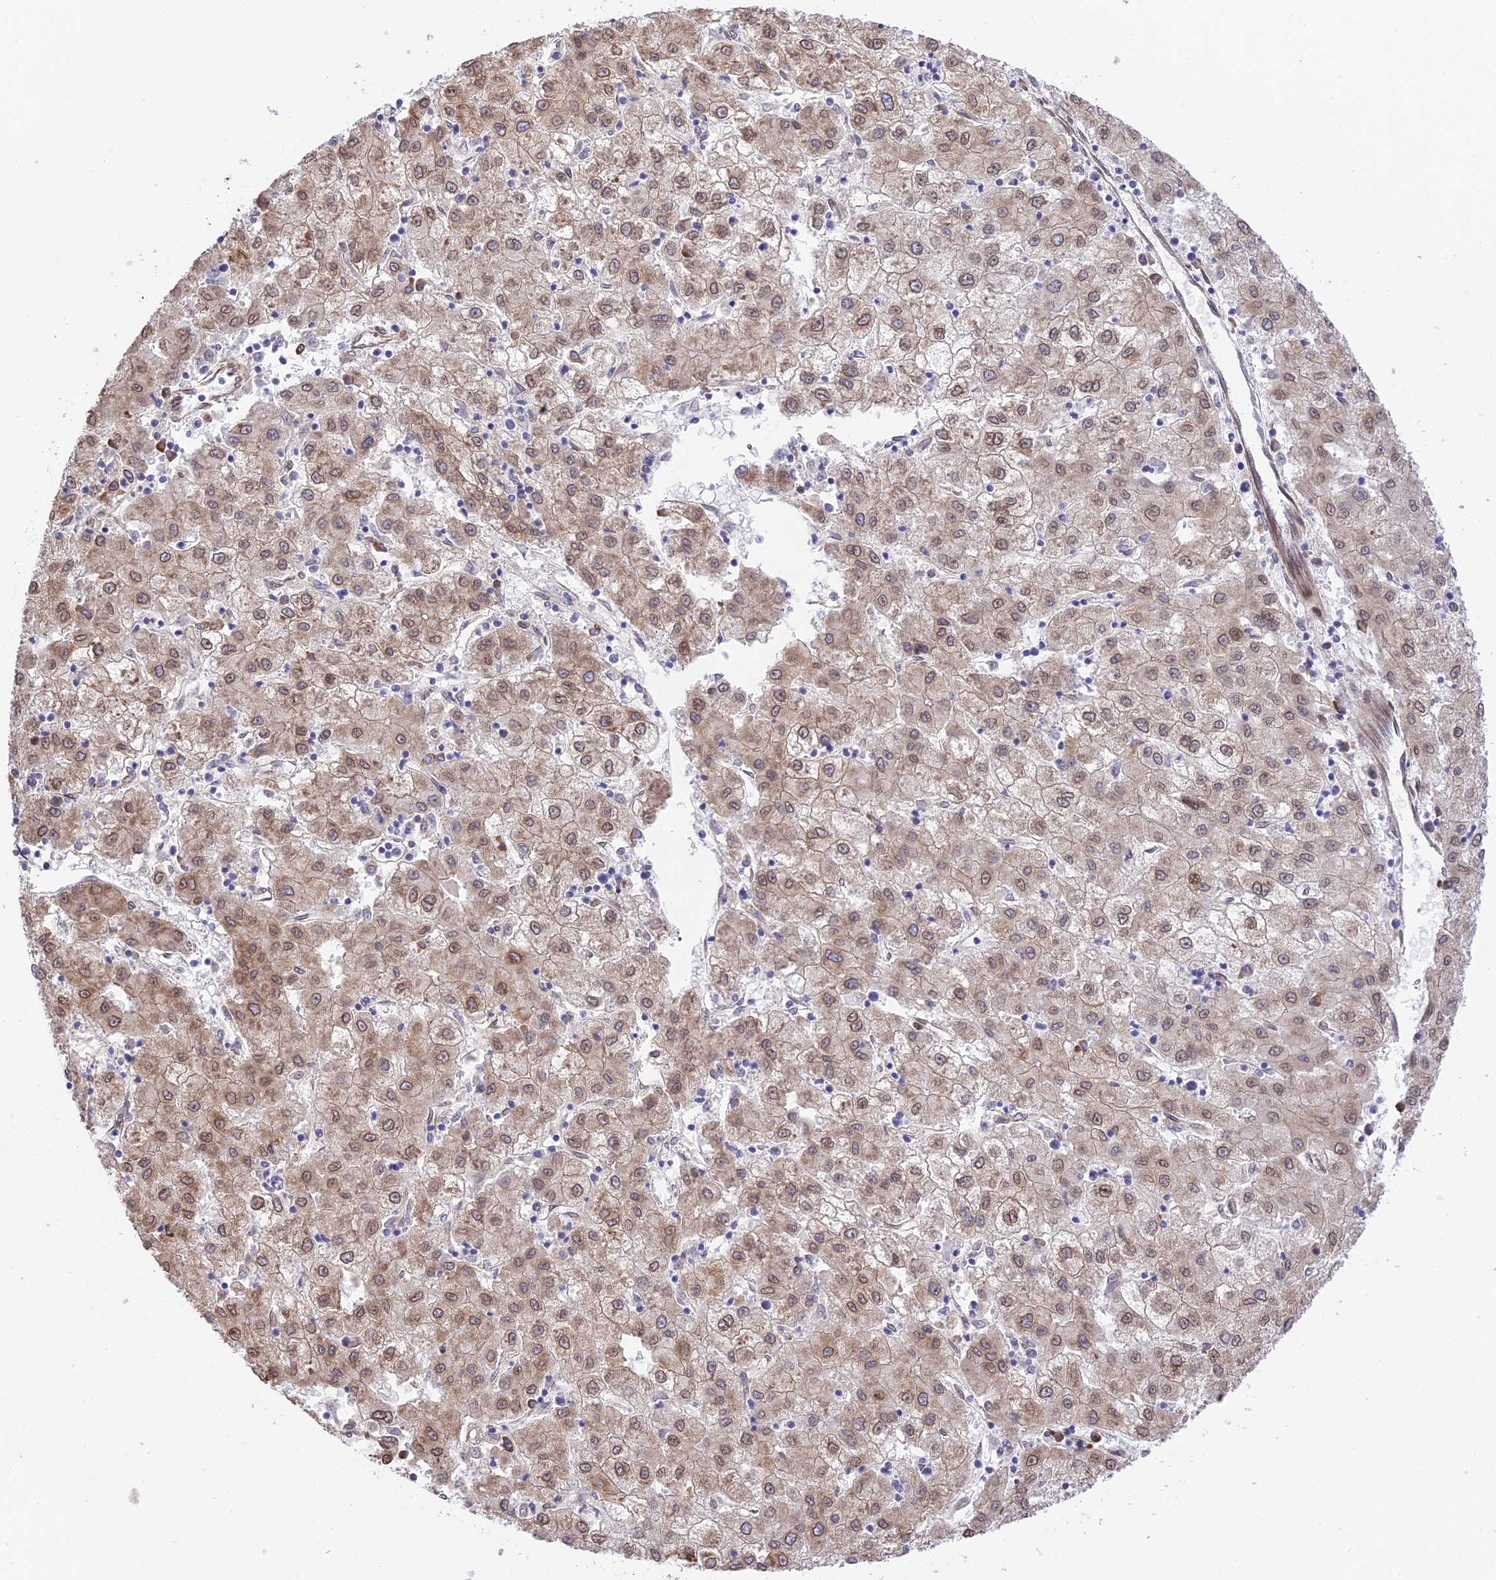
{"staining": {"intensity": "moderate", "quantity": ">75%", "location": "cytoplasmic/membranous,nuclear"}, "tissue": "liver cancer", "cell_type": "Tumor cells", "image_type": "cancer", "snomed": [{"axis": "morphology", "description": "Carcinoma, Hepatocellular, NOS"}, {"axis": "topography", "description": "Liver"}], "caption": "Liver cancer (hepatocellular carcinoma) stained with IHC displays moderate cytoplasmic/membranous and nuclear expression in about >75% of tumor cells.", "gene": "EXOC3L4", "patient": {"sex": "male", "age": 72}}